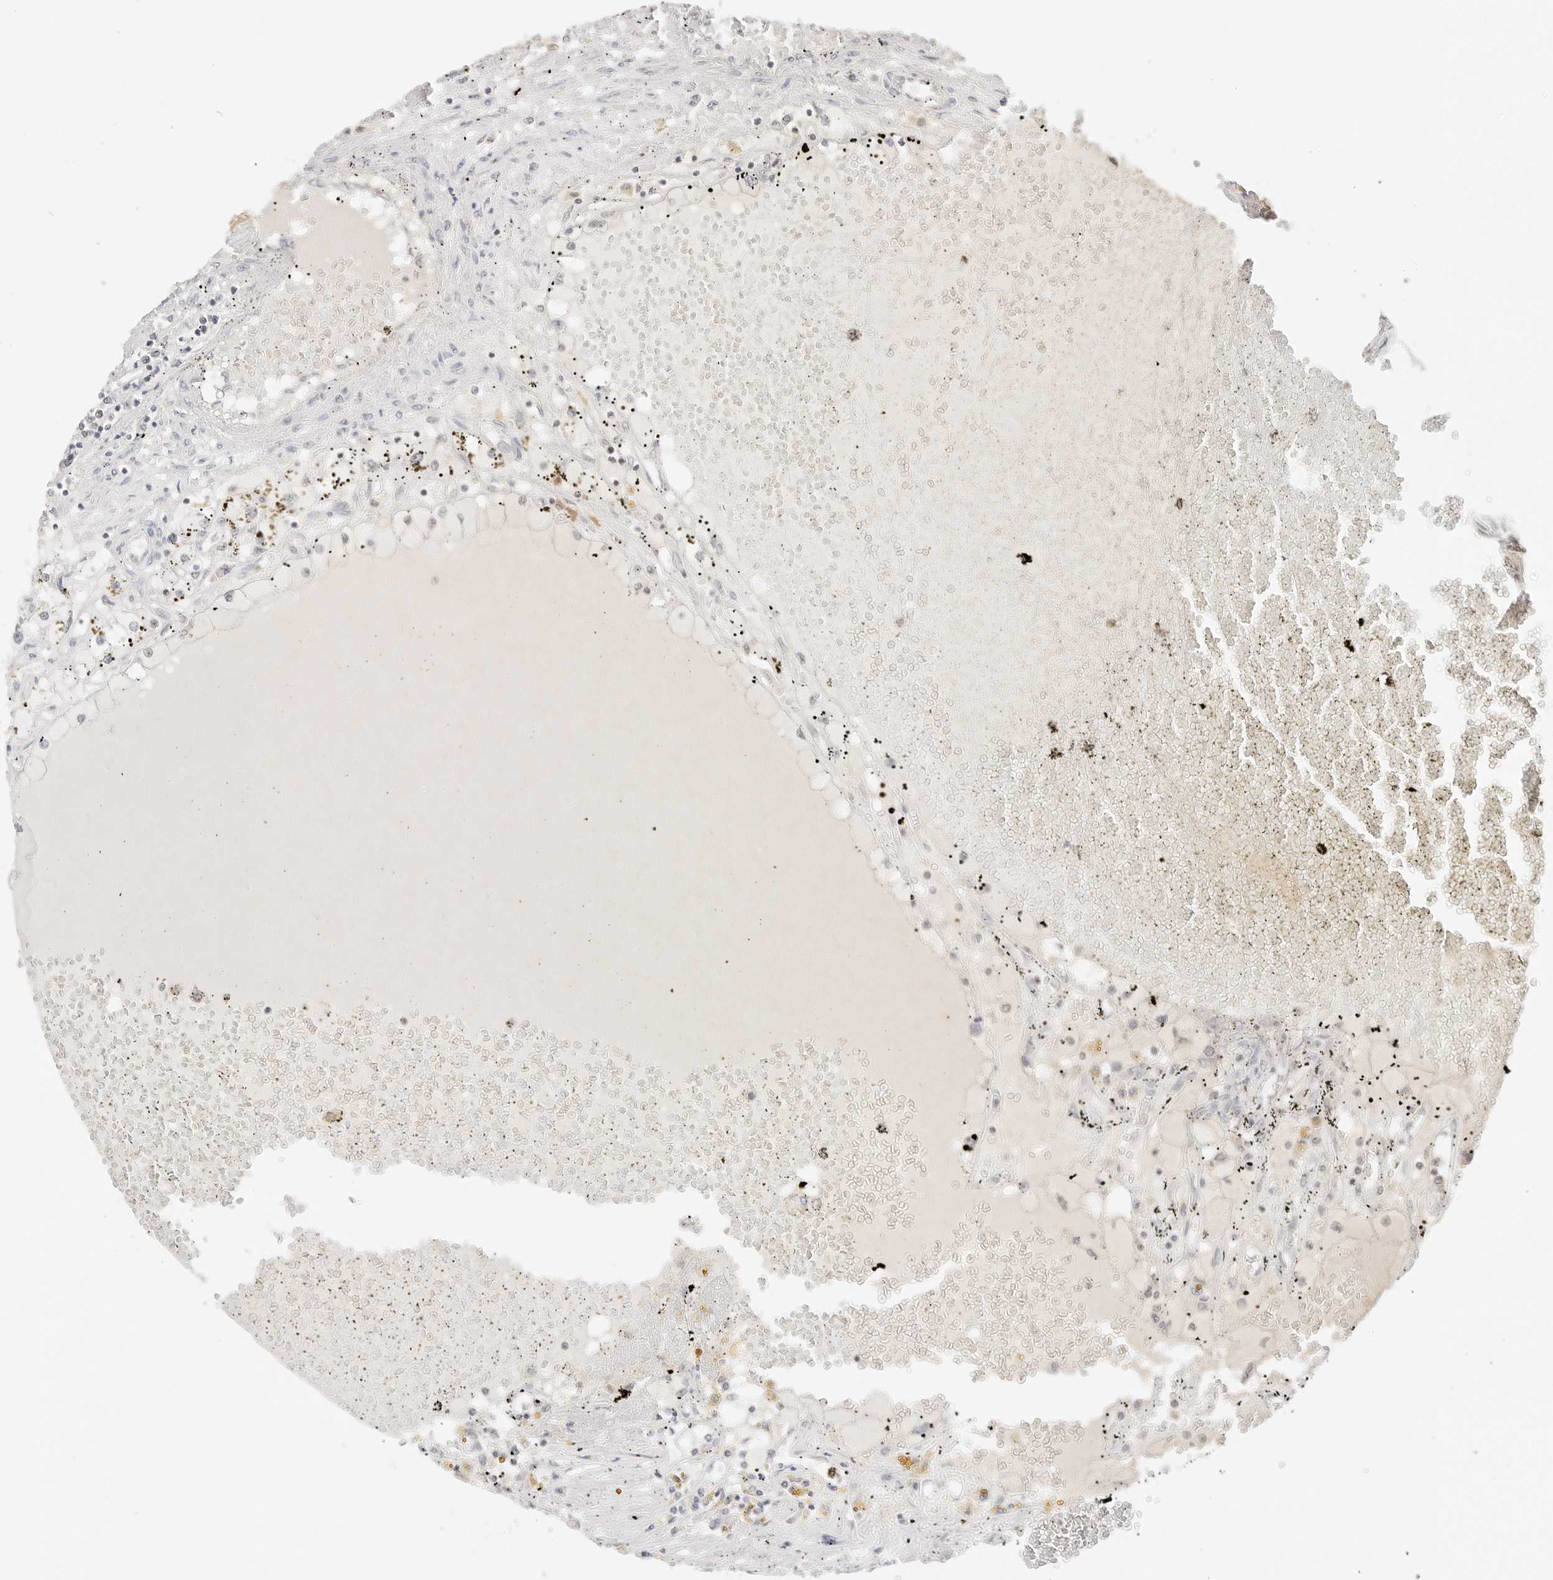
{"staining": {"intensity": "negative", "quantity": "none", "location": "none"}, "tissue": "renal cancer", "cell_type": "Tumor cells", "image_type": "cancer", "snomed": [{"axis": "morphology", "description": "Adenocarcinoma, NOS"}, {"axis": "topography", "description": "Kidney"}], "caption": "A micrograph of human renal cancer (adenocarcinoma) is negative for staining in tumor cells.", "gene": "SEPTIN4", "patient": {"sex": "male", "age": 56}}